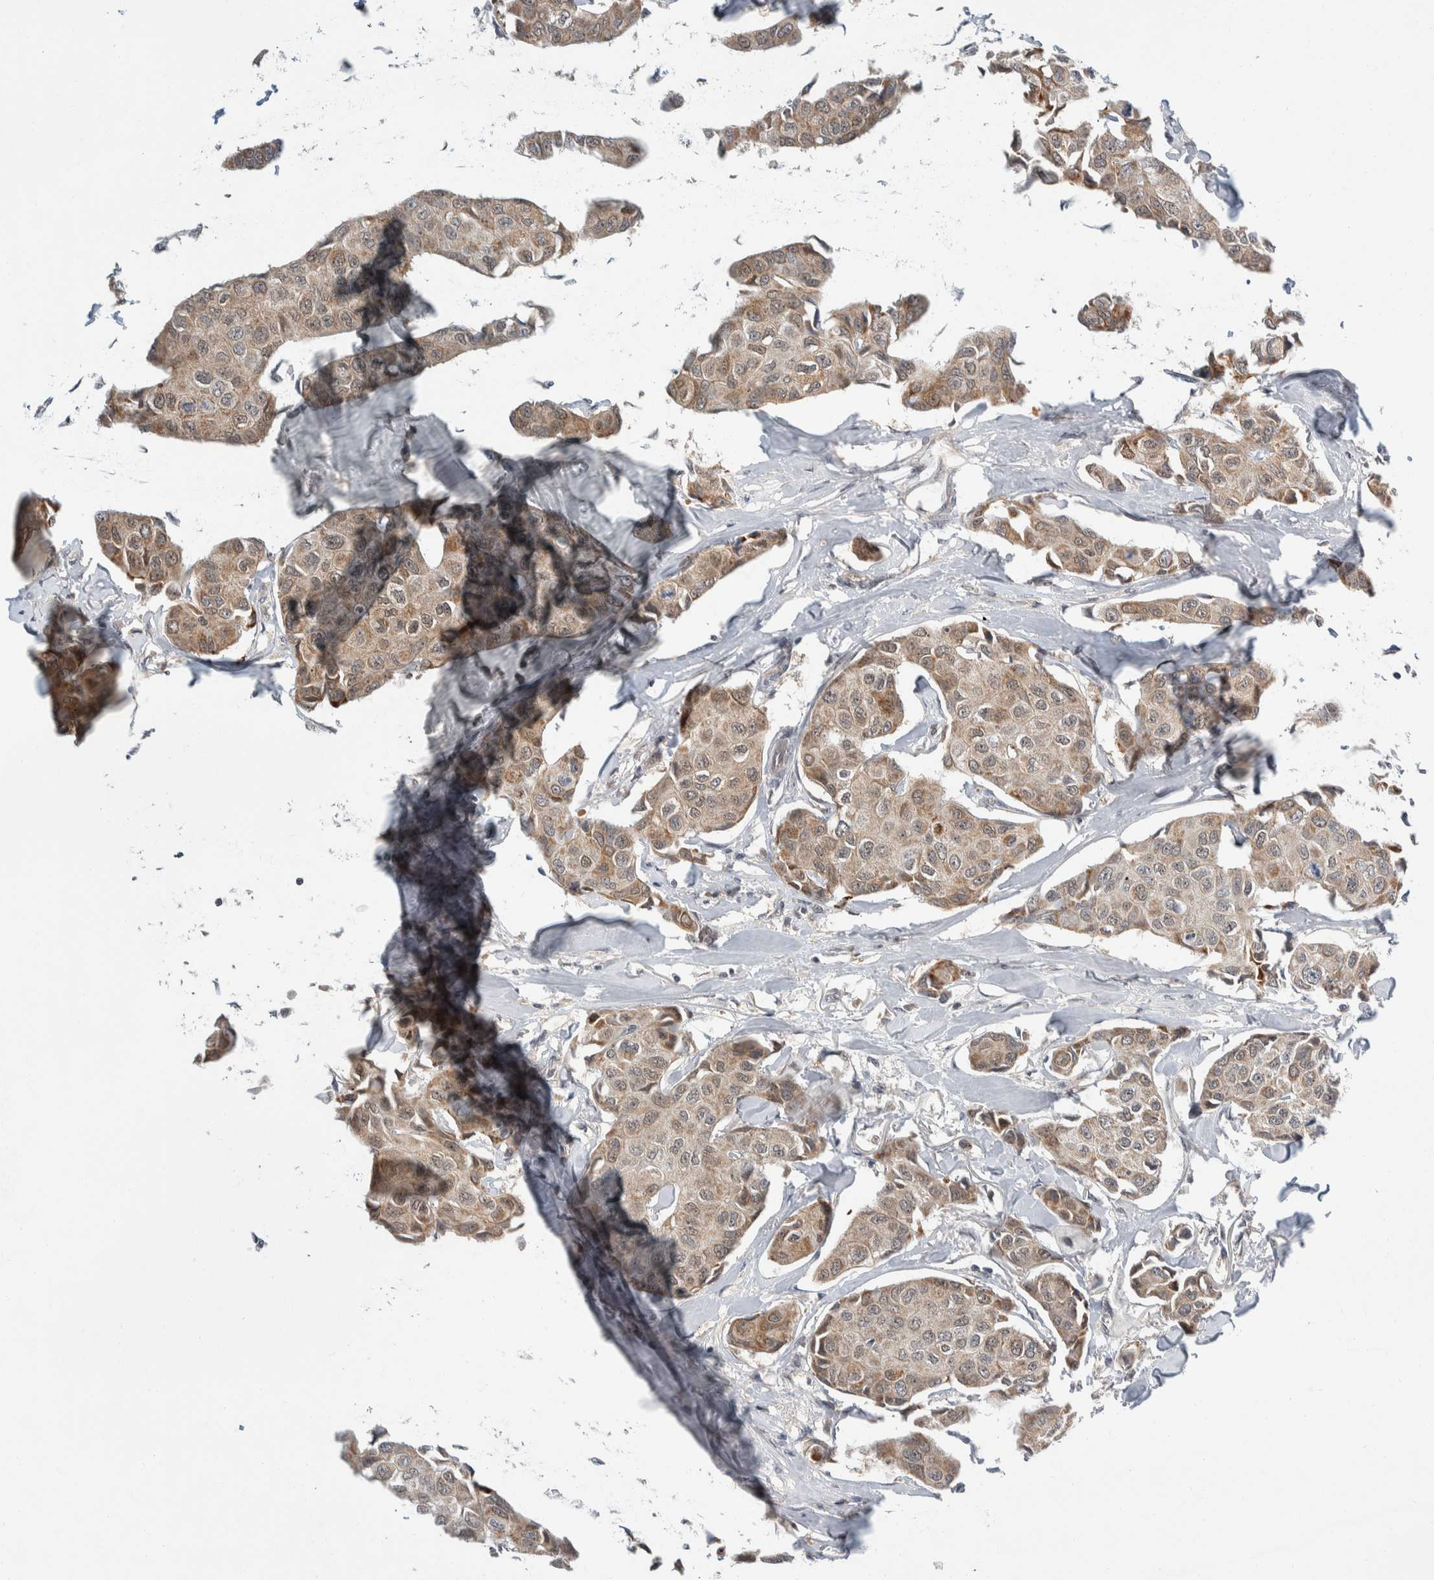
{"staining": {"intensity": "weak", "quantity": ">75%", "location": "cytoplasmic/membranous"}, "tissue": "breast cancer", "cell_type": "Tumor cells", "image_type": "cancer", "snomed": [{"axis": "morphology", "description": "Duct carcinoma"}, {"axis": "topography", "description": "Breast"}], "caption": "Brown immunohistochemical staining in human intraductal carcinoma (breast) demonstrates weak cytoplasmic/membranous expression in about >75% of tumor cells.", "gene": "SHPK", "patient": {"sex": "female", "age": 80}}